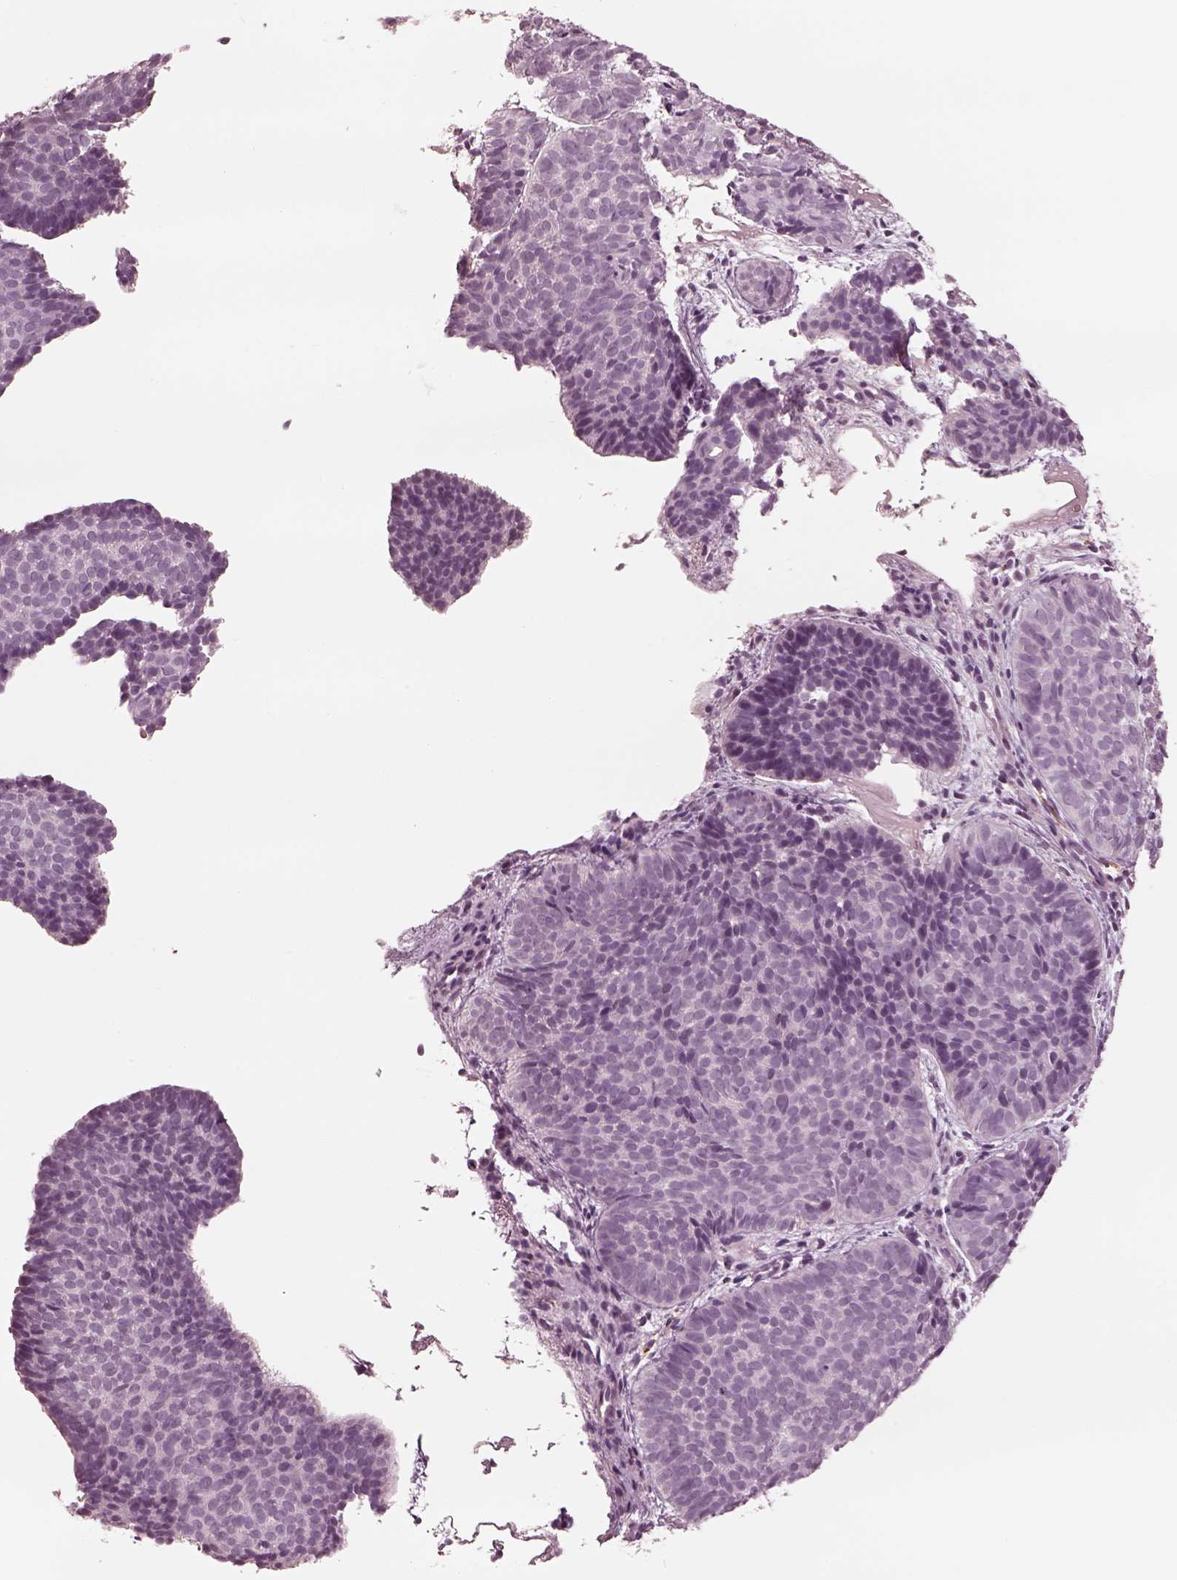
{"staining": {"intensity": "negative", "quantity": "none", "location": "none"}, "tissue": "skin cancer", "cell_type": "Tumor cells", "image_type": "cancer", "snomed": [{"axis": "morphology", "description": "Basal cell carcinoma"}, {"axis": "topography", "description": "Skin"}], "caption": "Histopathology image shows no significant protein expression in tumor cells of basal cell carcinoma (skin).", "gene": "DNAAF9", "patient": {"sex": "male", "age": 57}}